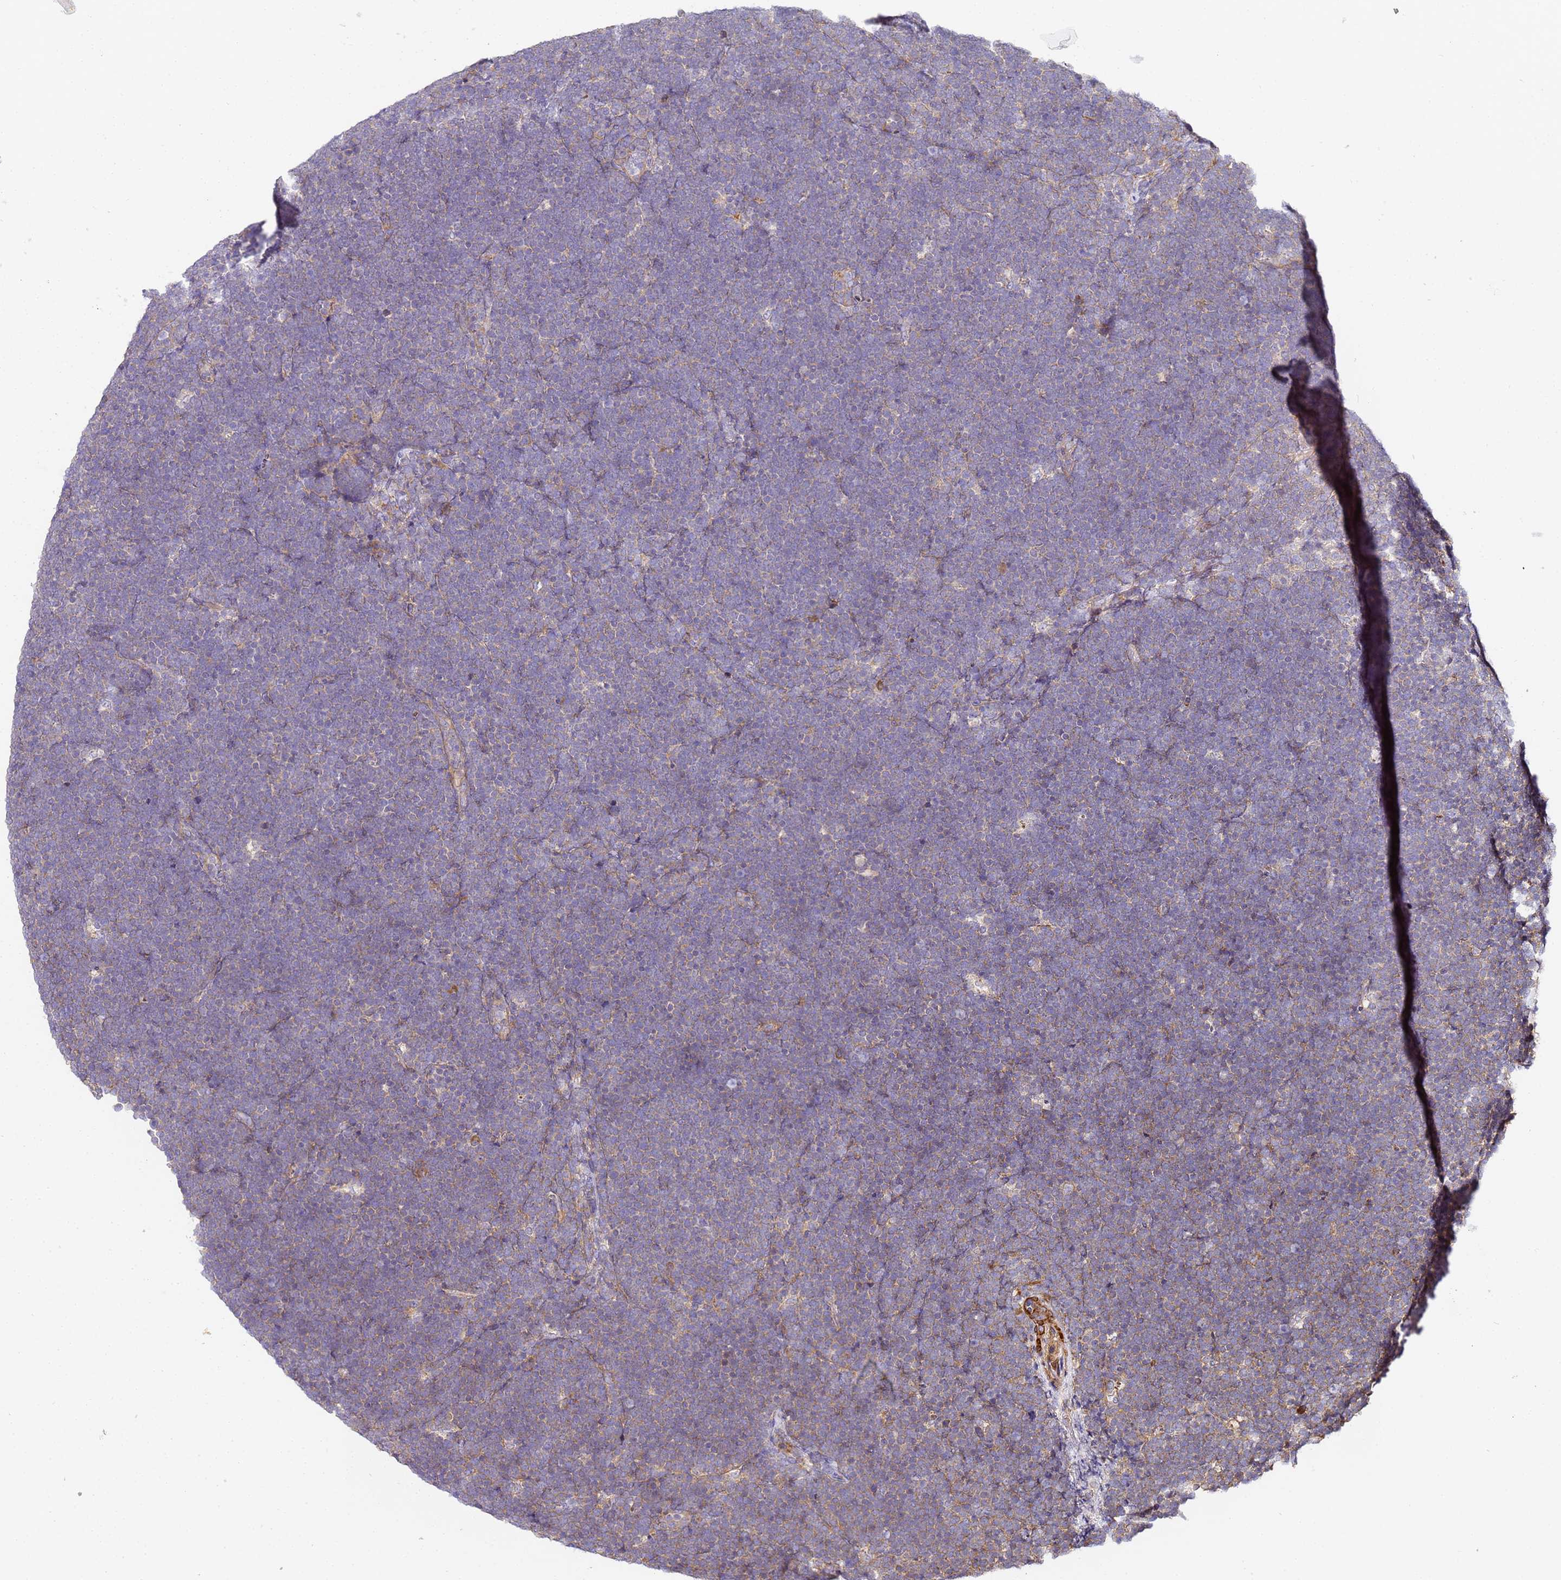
{"staining": {"intensity": "moderate", "quantity": "<25%", "location": "cytoplasmic/membranous"}, "tissue": "lymphoma", "cell_type": "Tumor cells", "image_type": "cancer", "snomed": [{"axis": "morphology", "description": "Malignant lymphoma, non-Hodgkin's type, High grade"}, {"axis": "topography", "description": "Lymph node"}], "caption": "Immunohistochemistry (DAB (3,3'-diaminobenzidine)) staining of human high-grade malignant lymphoma, non-Hodgkin's type exhibits moderate cytoplasmic/membranous protein positivity in about <25% of tumor cells.", "gene": "RPL13A", "patient": {"sex": "male", "age": 13}}